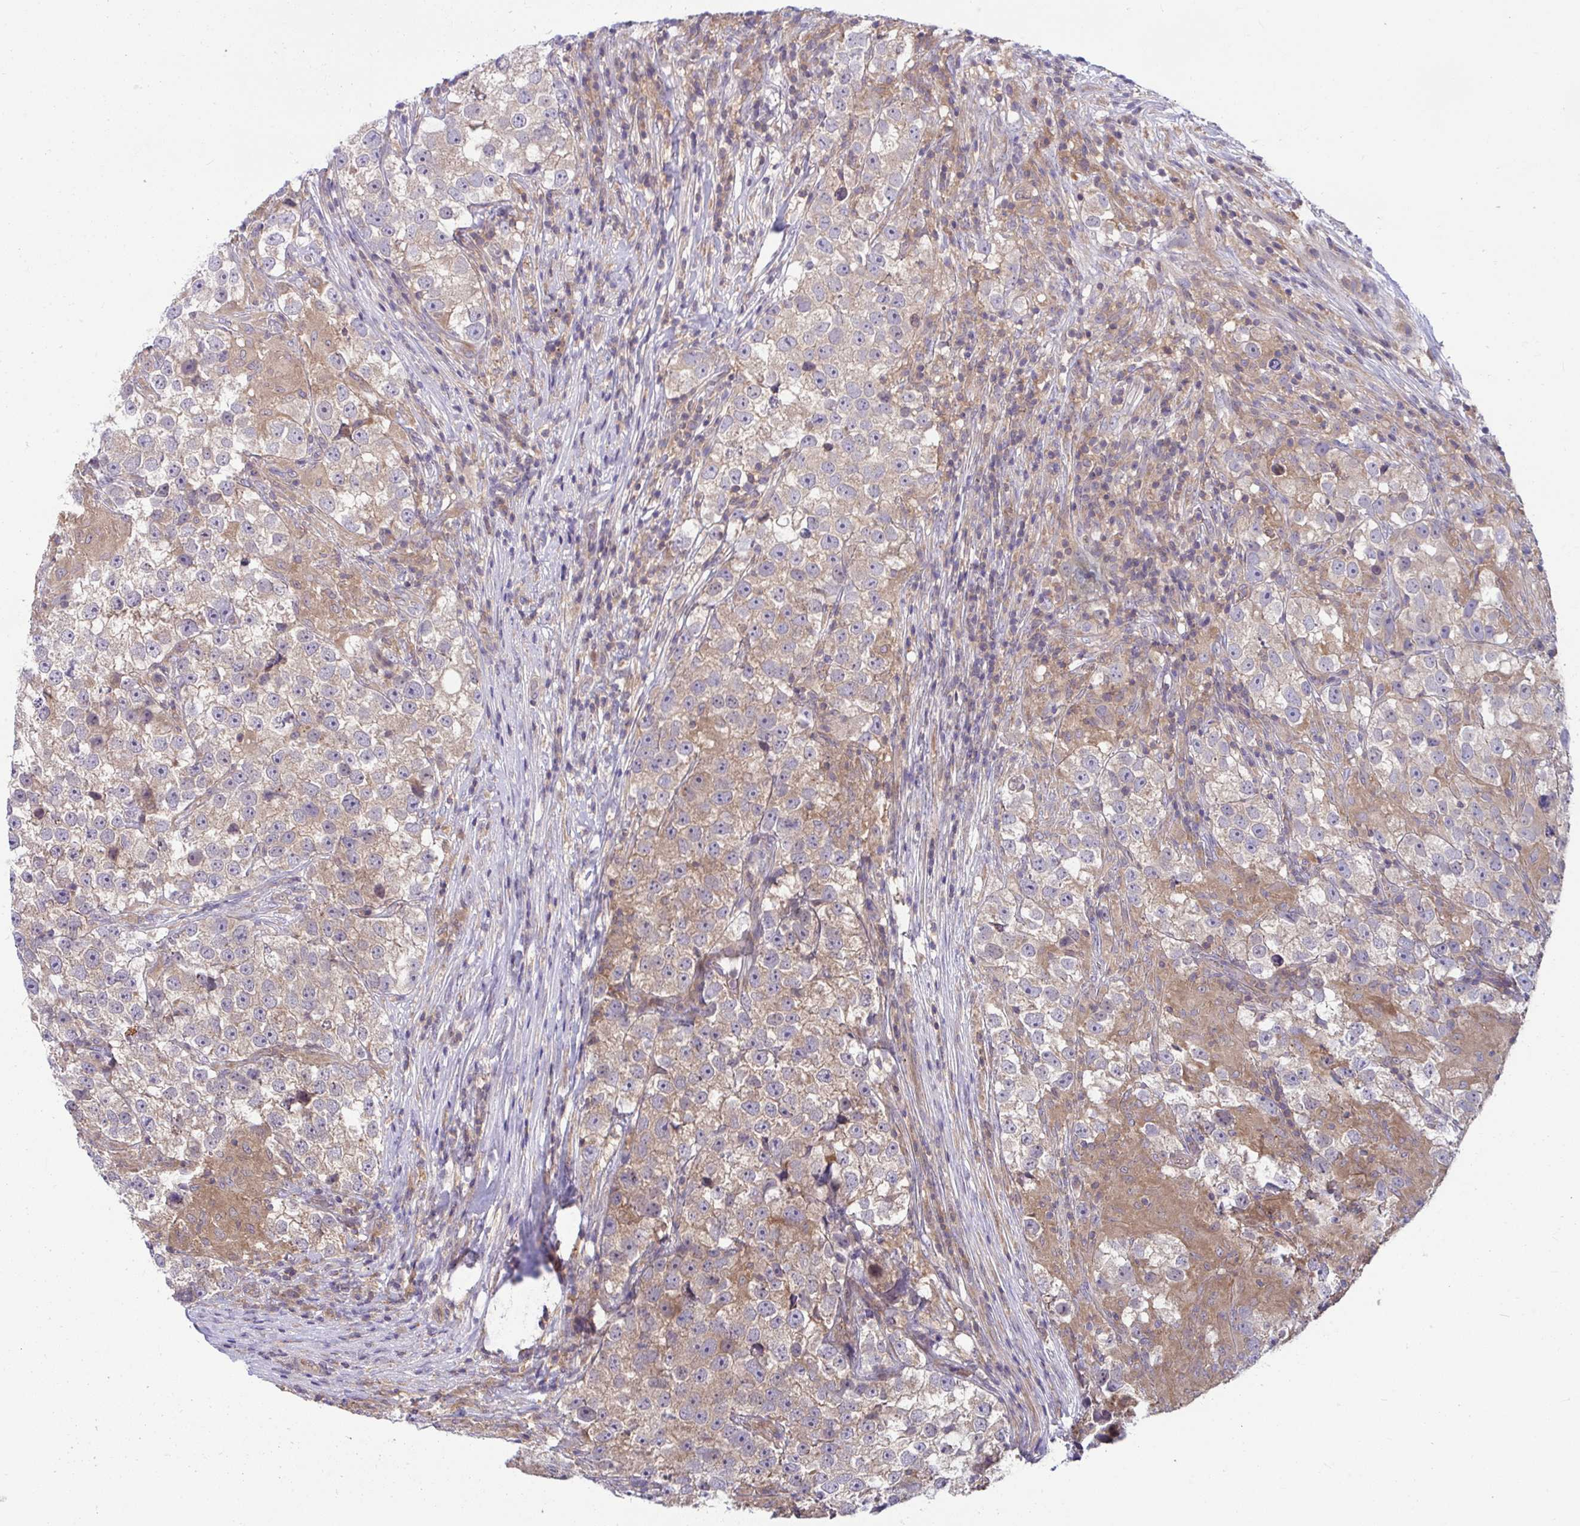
{"staining": {"intensity": "weak", "quantity": "25%-75%", "location": "cytoplasmic/membranous"}, "tissue": "testis cancer", "cell_type": "Tumor cells", "image_type": "cancer", "snomed": [{"axis": "morphology", "description": "Seminoma, NOS"}, {"axis": "topography", "description": "Testis"}], "caption": "Immunohistochemistry micrograph of neoplastic tissue: human testis seminoma stained using immunohistochemistry shows low levels of weak protein expression localized specifically in the cytoplasmic/membranous of tumor cells, appearing as a cytoplasmic/membranous brown color.", "gene": "IST1", "patient": {"sex": "male", "age": 46}}